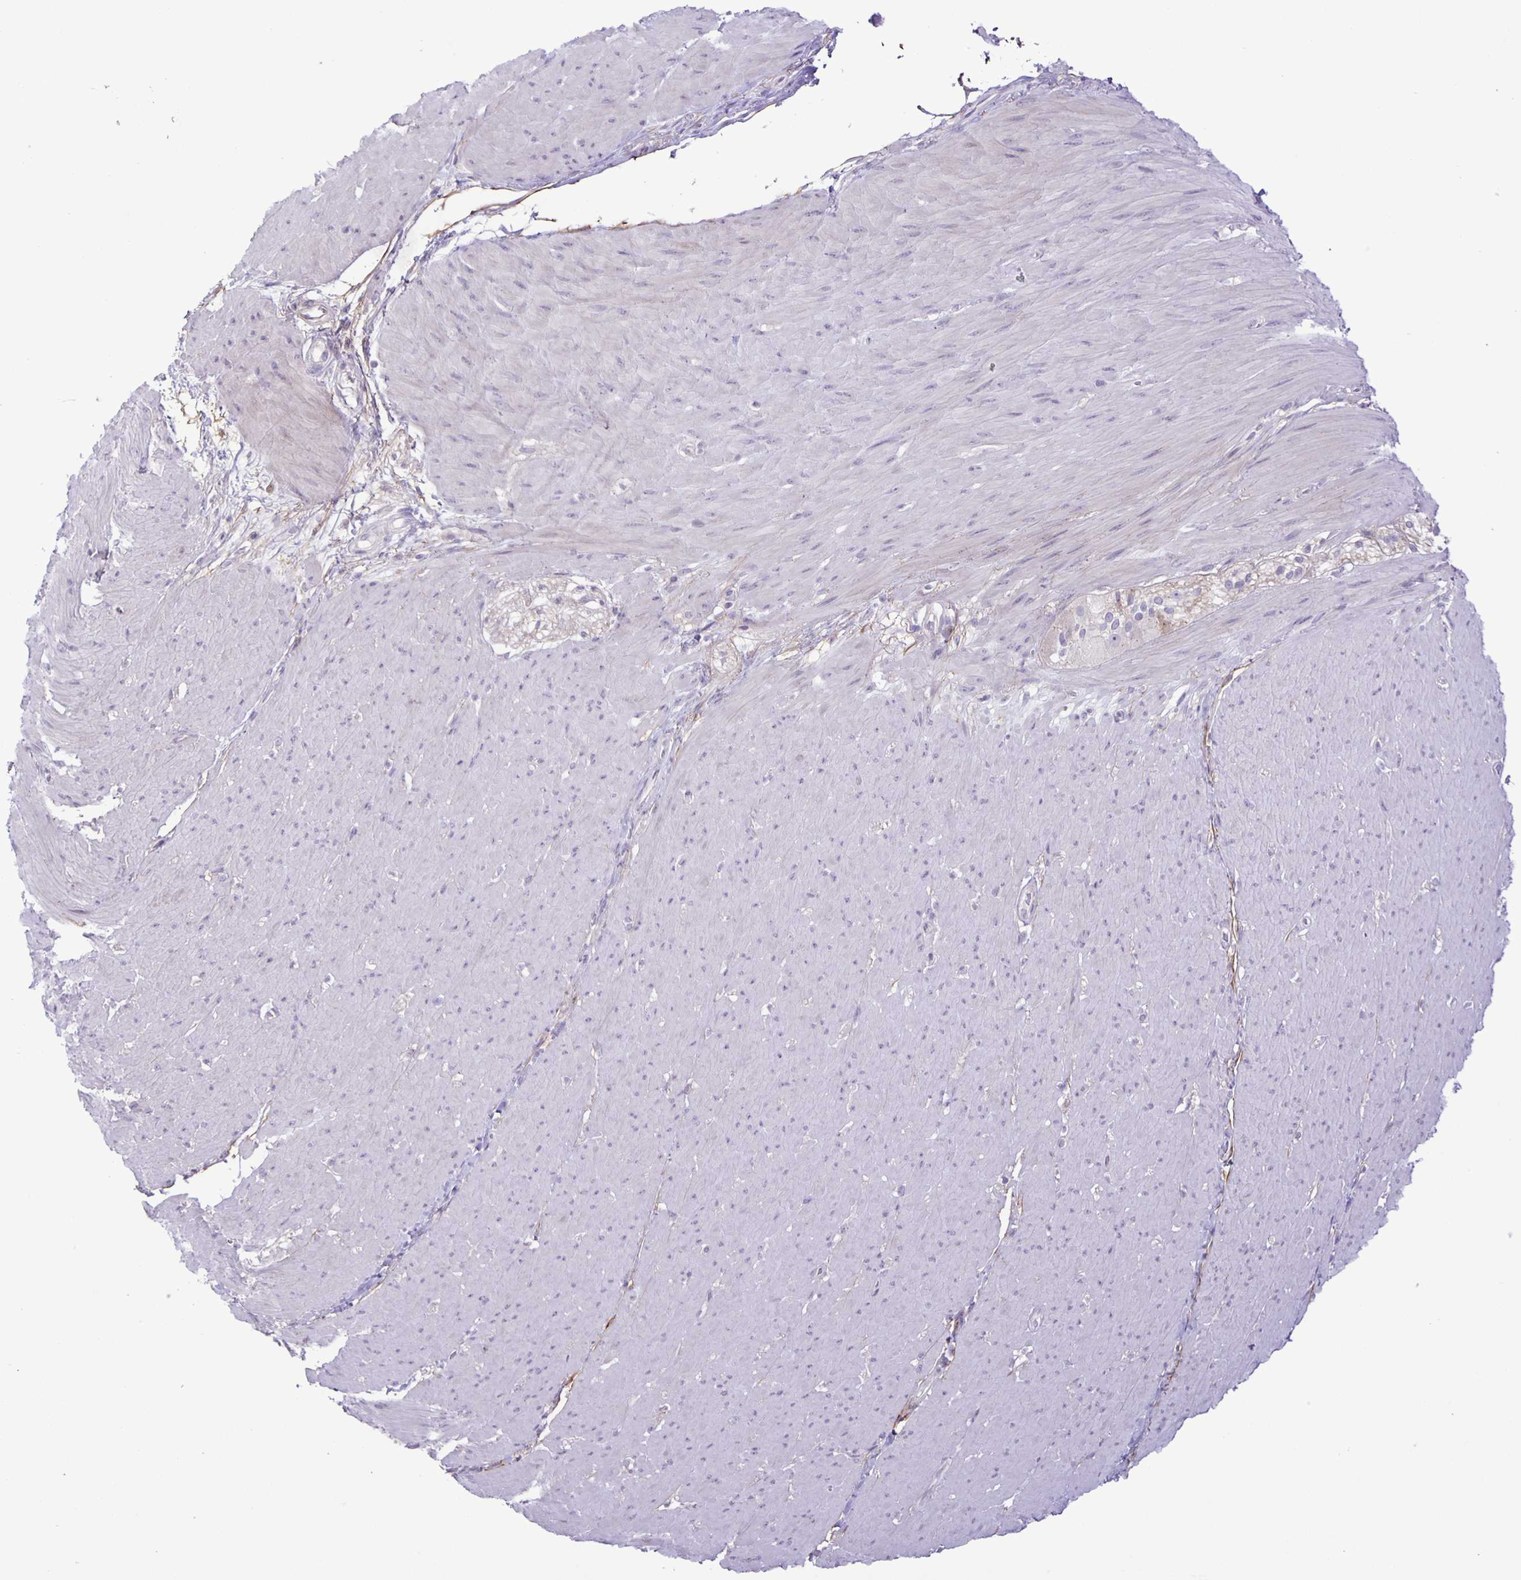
{"staining": {"intensity": "negative", "quantity": "none", "location": "none"}, "tissue": "smooth muscle", "cell_type": "Smooth muscle cells", "image_type": "normal", "snomed": [{"axis": "morphology", "description": "Normal tissue, NOS"}, {"axis": "topography", "description": "Smooth muscle"}, {"axis": "topography", "description": "Rectum"}], "caption": "An IHC photomicrograph of normal smooth muscle is shown. There is no staining in smooth muscle cells of smooth muscle.", "gene": "ADCK1", "patient": {"sex": "male", "age": 53}}